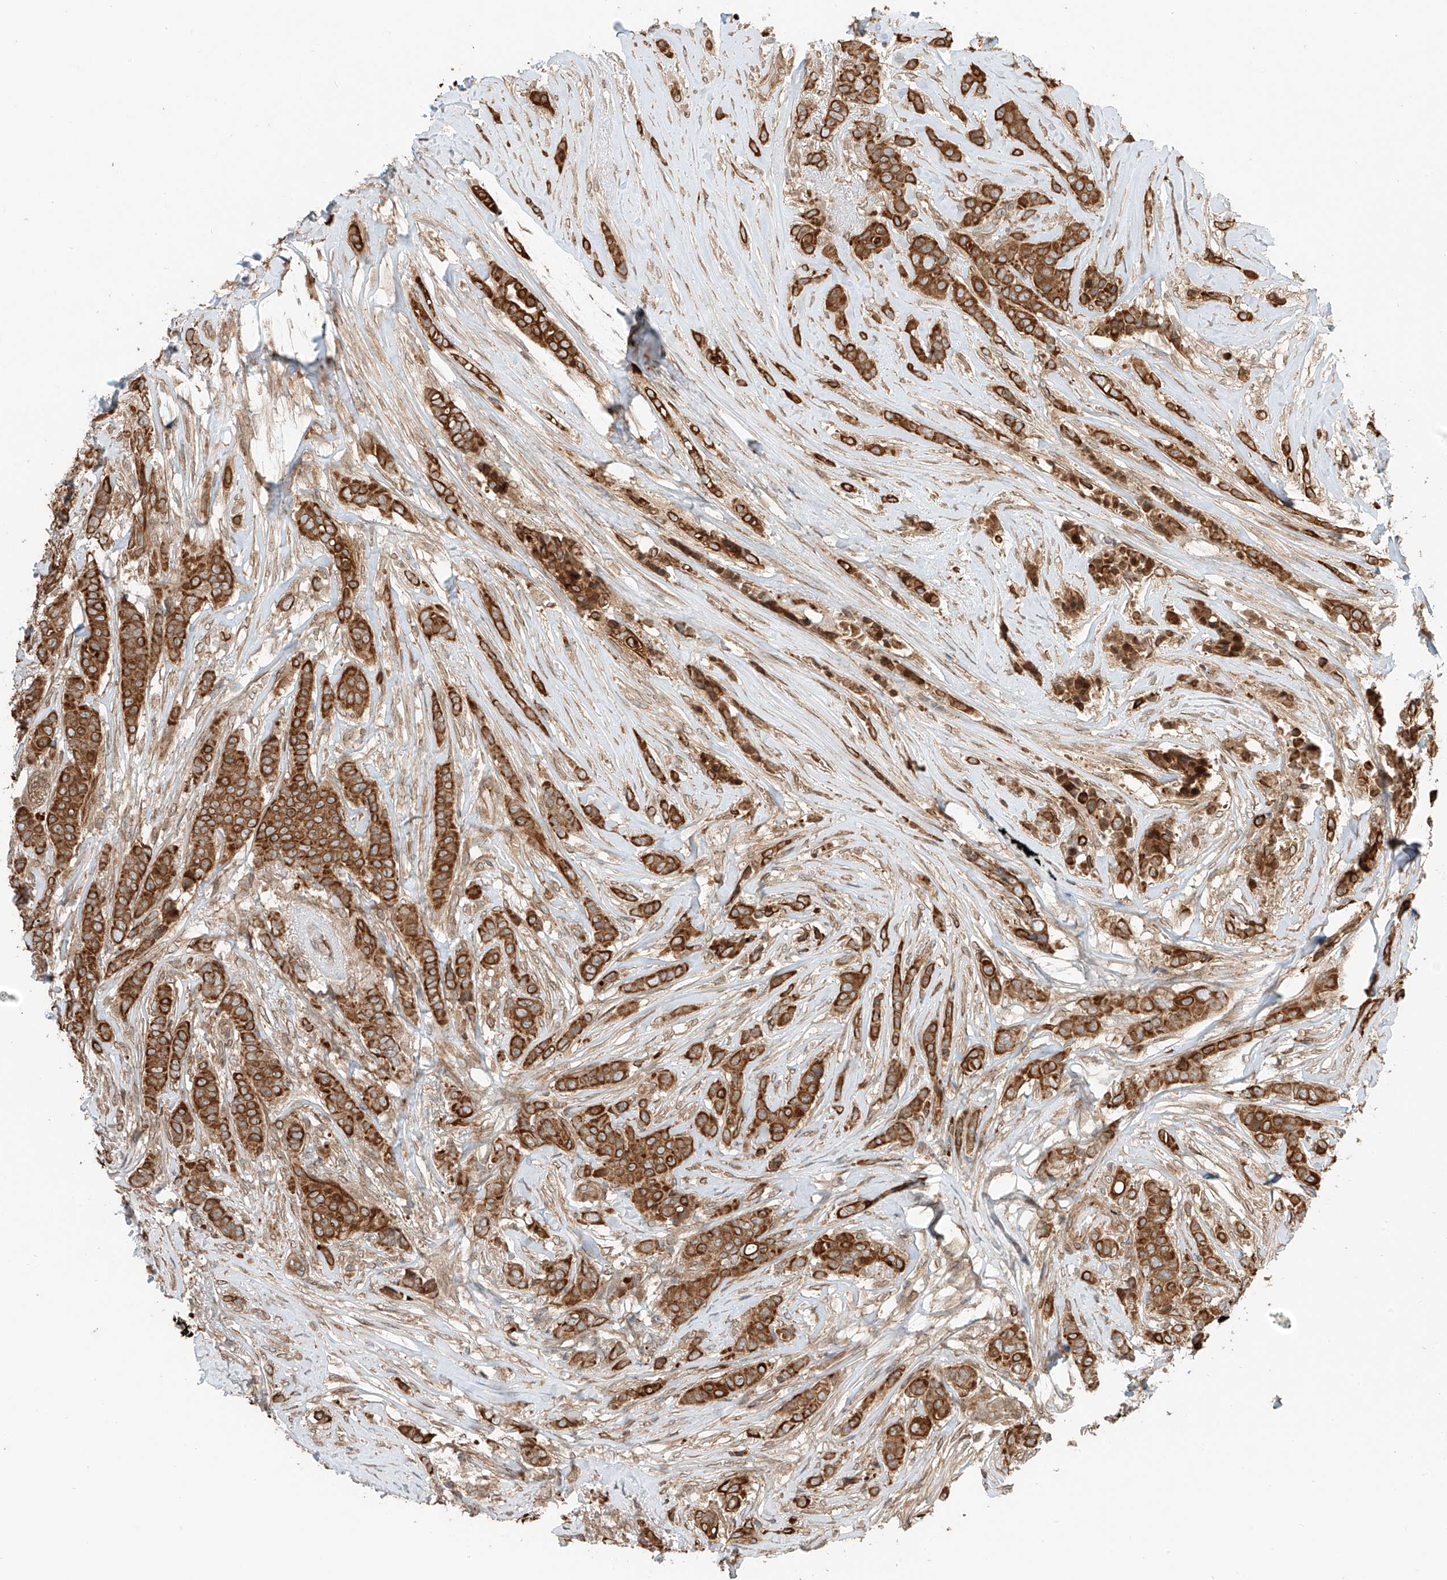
{"staining": {"intensity": "strong", "quantity": ">75%", "location": "cytoplasmic/membranous"}, "tissue": "breast cancer", "cell_type": "Tumor cells", "image_type": "cancer", "snomed": [{"axis": "morphology", "description": "Lobular carcinoma"}, {"axis": "topography", "description": "Breast"}], "caption": "Strong cytoplasmic/membranous expression is seen in approximately >75% of tumor cells in breast lobular carcinoma.", "gene": "CEP162", "patient": {"sex": "female", "age": 51}}